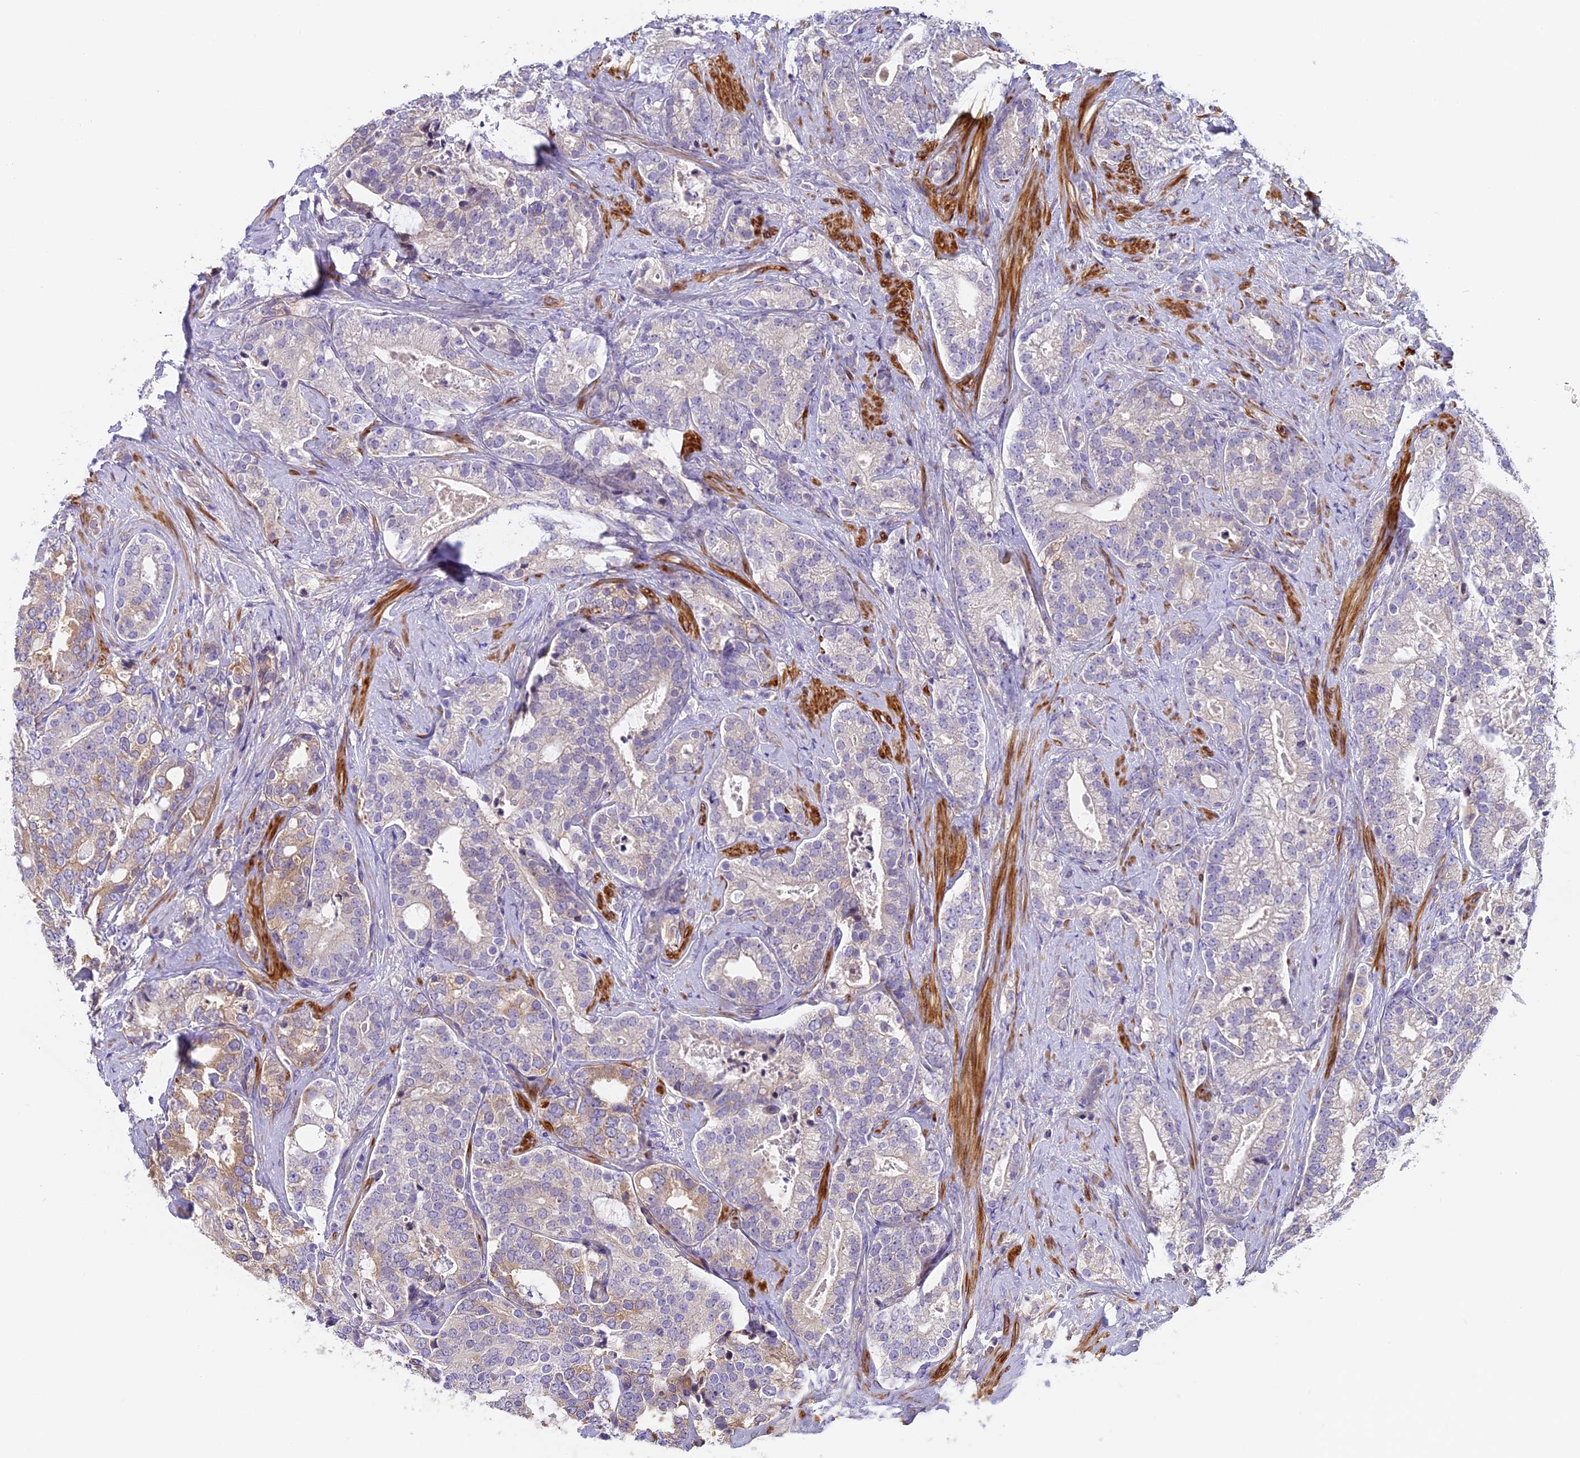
{"staining": {"intensity": "moderate", "quantity": "<25%", "location": "cytoplasmic/membranous"}, "tissue": "prostate cancer", "cell_type": "Tumor cells", "image_type": "cancer", "snomed": [{"axis": "morphology", "description": "Adenocarcinoma, High grade"}, {"axis": "topography", "description": "Prostate and seminal vesicle, NOS"}], "caption": "Human adenocarcinoma (high-grade) (prostate) stained for a protein (brown) reveals moderate cytoplasmic/membranous positive staining in approximately <25% of tumor cells.", "gene": "FAM98C", "patient": {"sex": "male", "age": 67}}